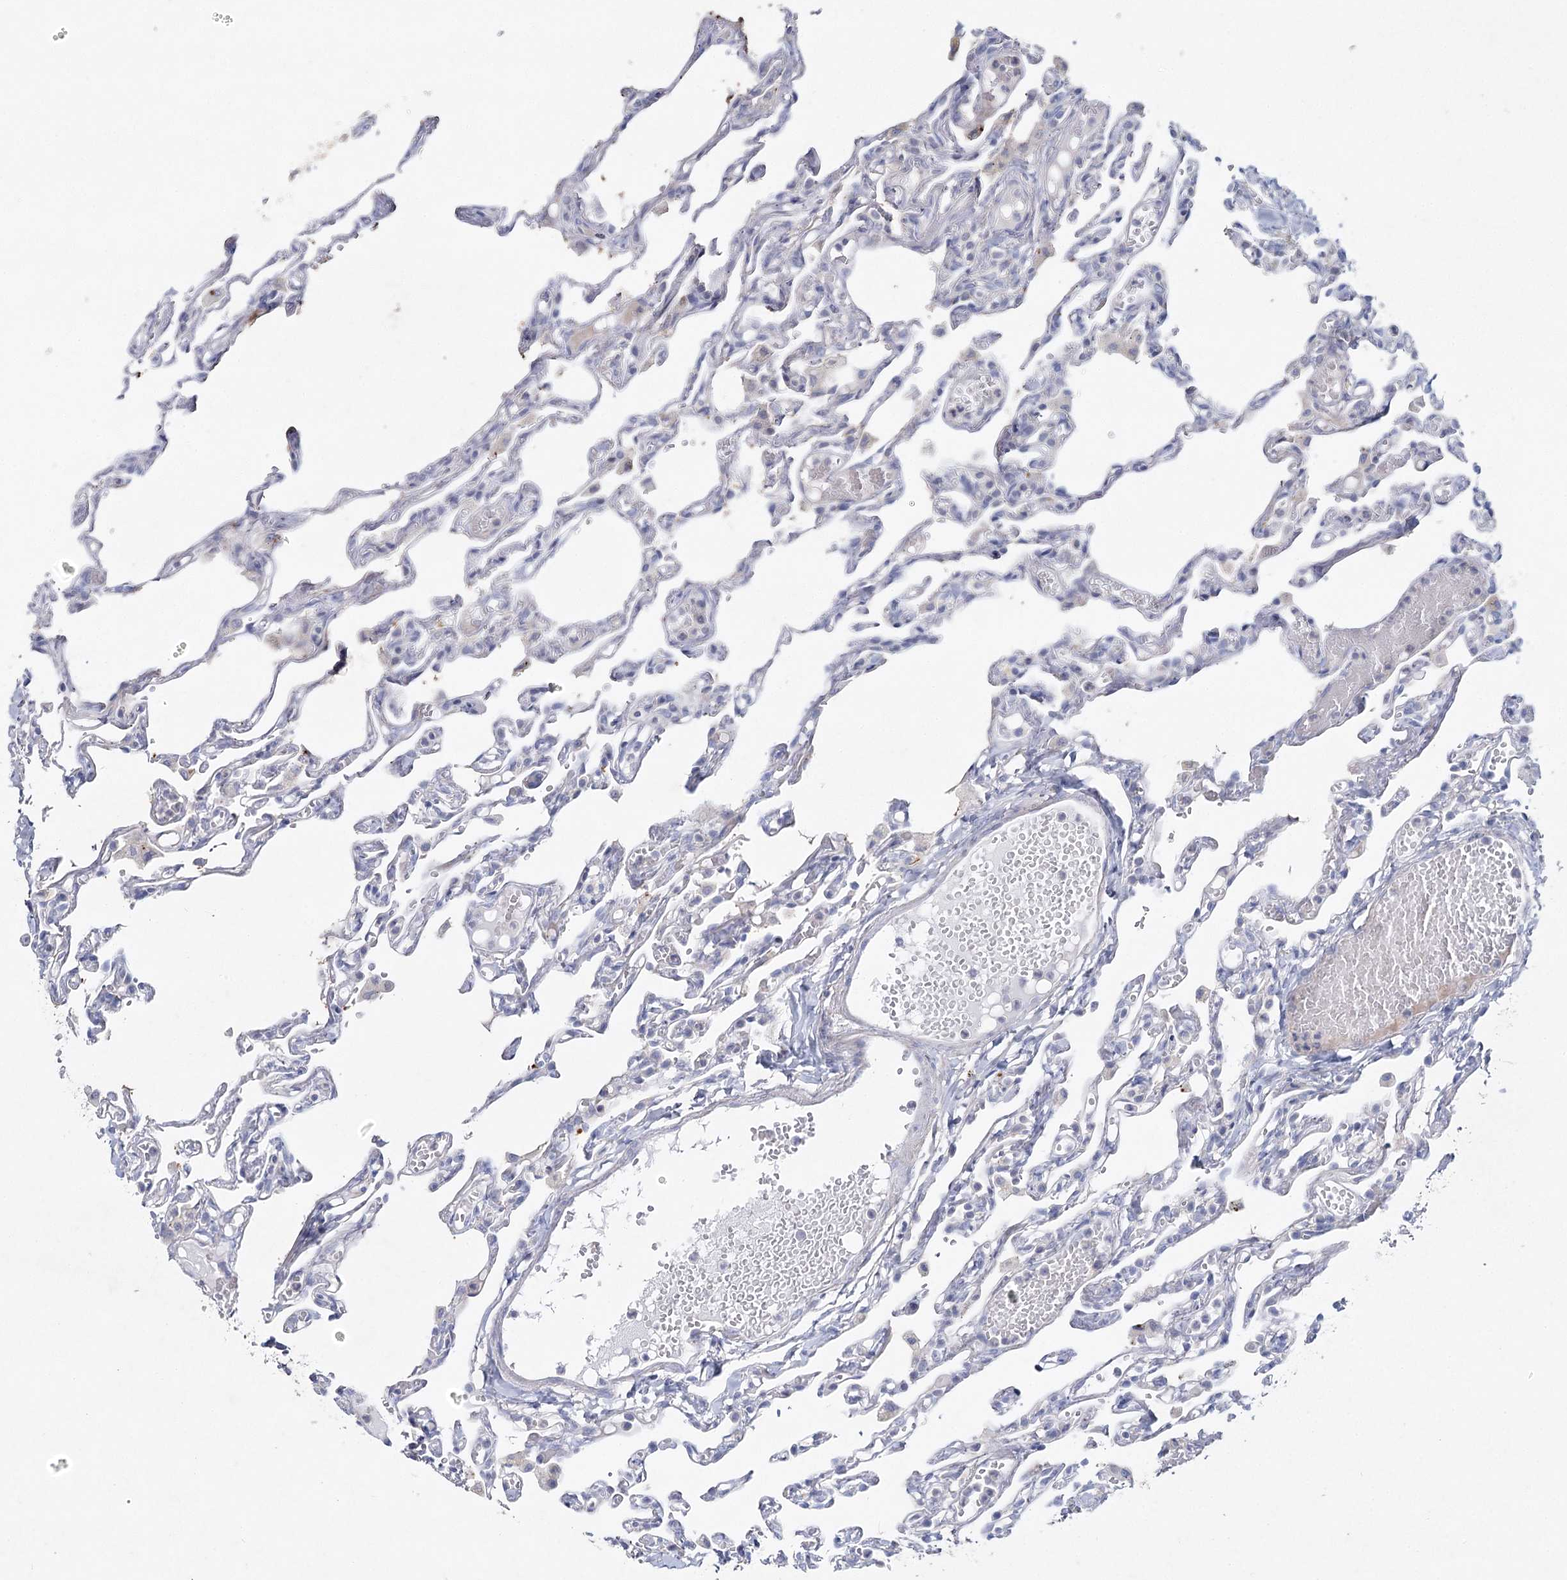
{"staining": {"intensity": "negative", "quantity": "none", "location": "none"}, "tissue": "lung", "cell_type": "Alveolar cells", "image_type": "normal", "snomed": [{"axis": "morphology", "description": "Normal tissue, NOS"}, {"axis": "topography", "description": "Lung"}], "caption": "This is an IHC histopathology image of unremarkable human lung. There is no expression in alveolar cells.", "gene": "MAP3K13", "patient": {"sex": "male", "age": 21}}